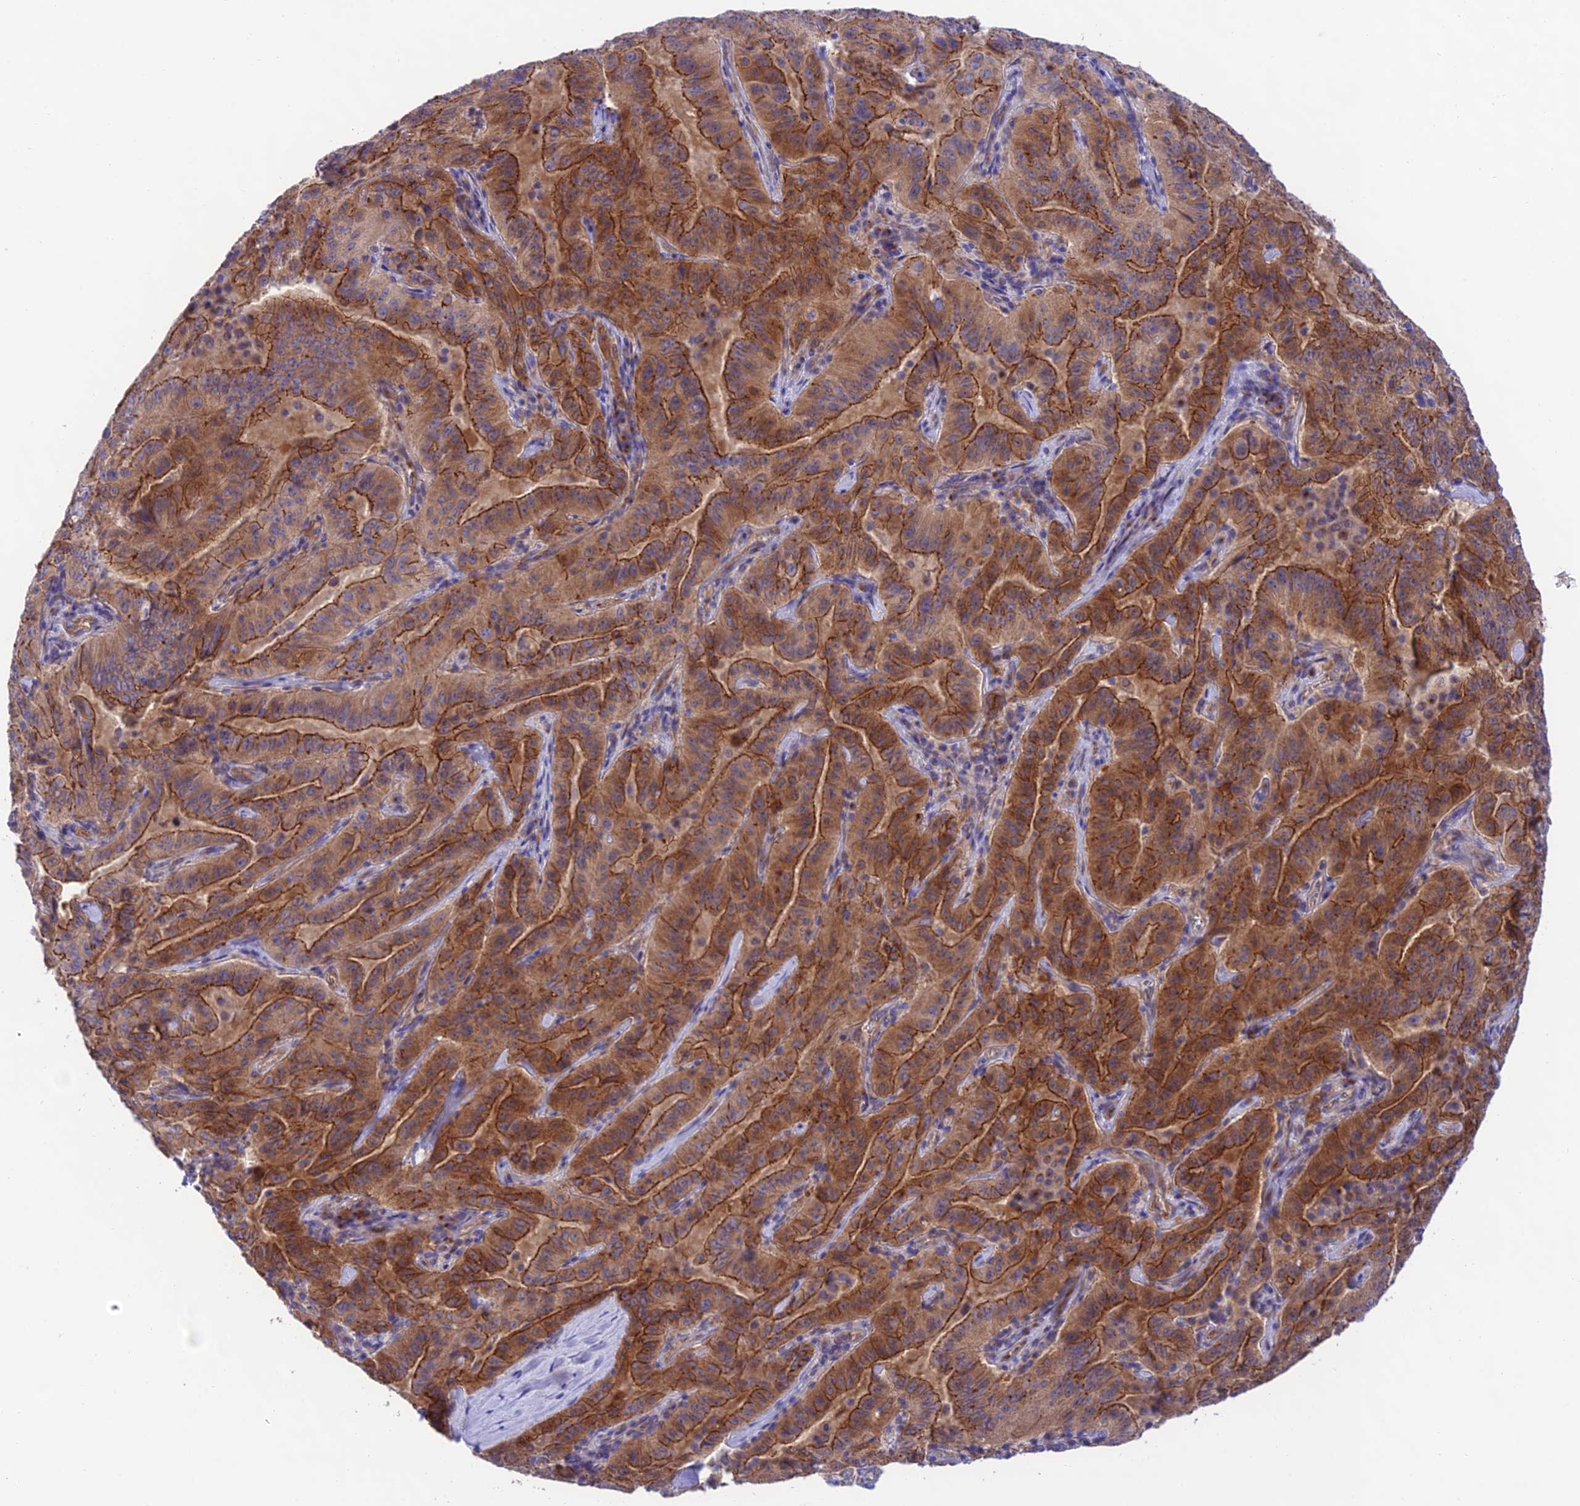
{"staining": {"intensity": "strong", "quantity": ">75%", "location": "cytoplasmic/membranous"}, "tissue": "pancreatic cancer", "cell_type": "Tumor cells", "image_type": "cancer", "snomed": [{"axis": "morphology", "description": "Adenocarcinoma, NOS"}, {"axis": "topography", "description": "Pancreas"}], "caption": "IHC micrograph of neoplastic tissue: adenocarcinoma (pancreatic) stained using IHC demonstrates high levels of strong protein expression localized specifically in the cytoplasmic/membranous of tumor cells, appearing as a cytoplasmic/membranous brown color.", "gene": "LACTB2", "patient": {"sex": "male", "age": 63}}